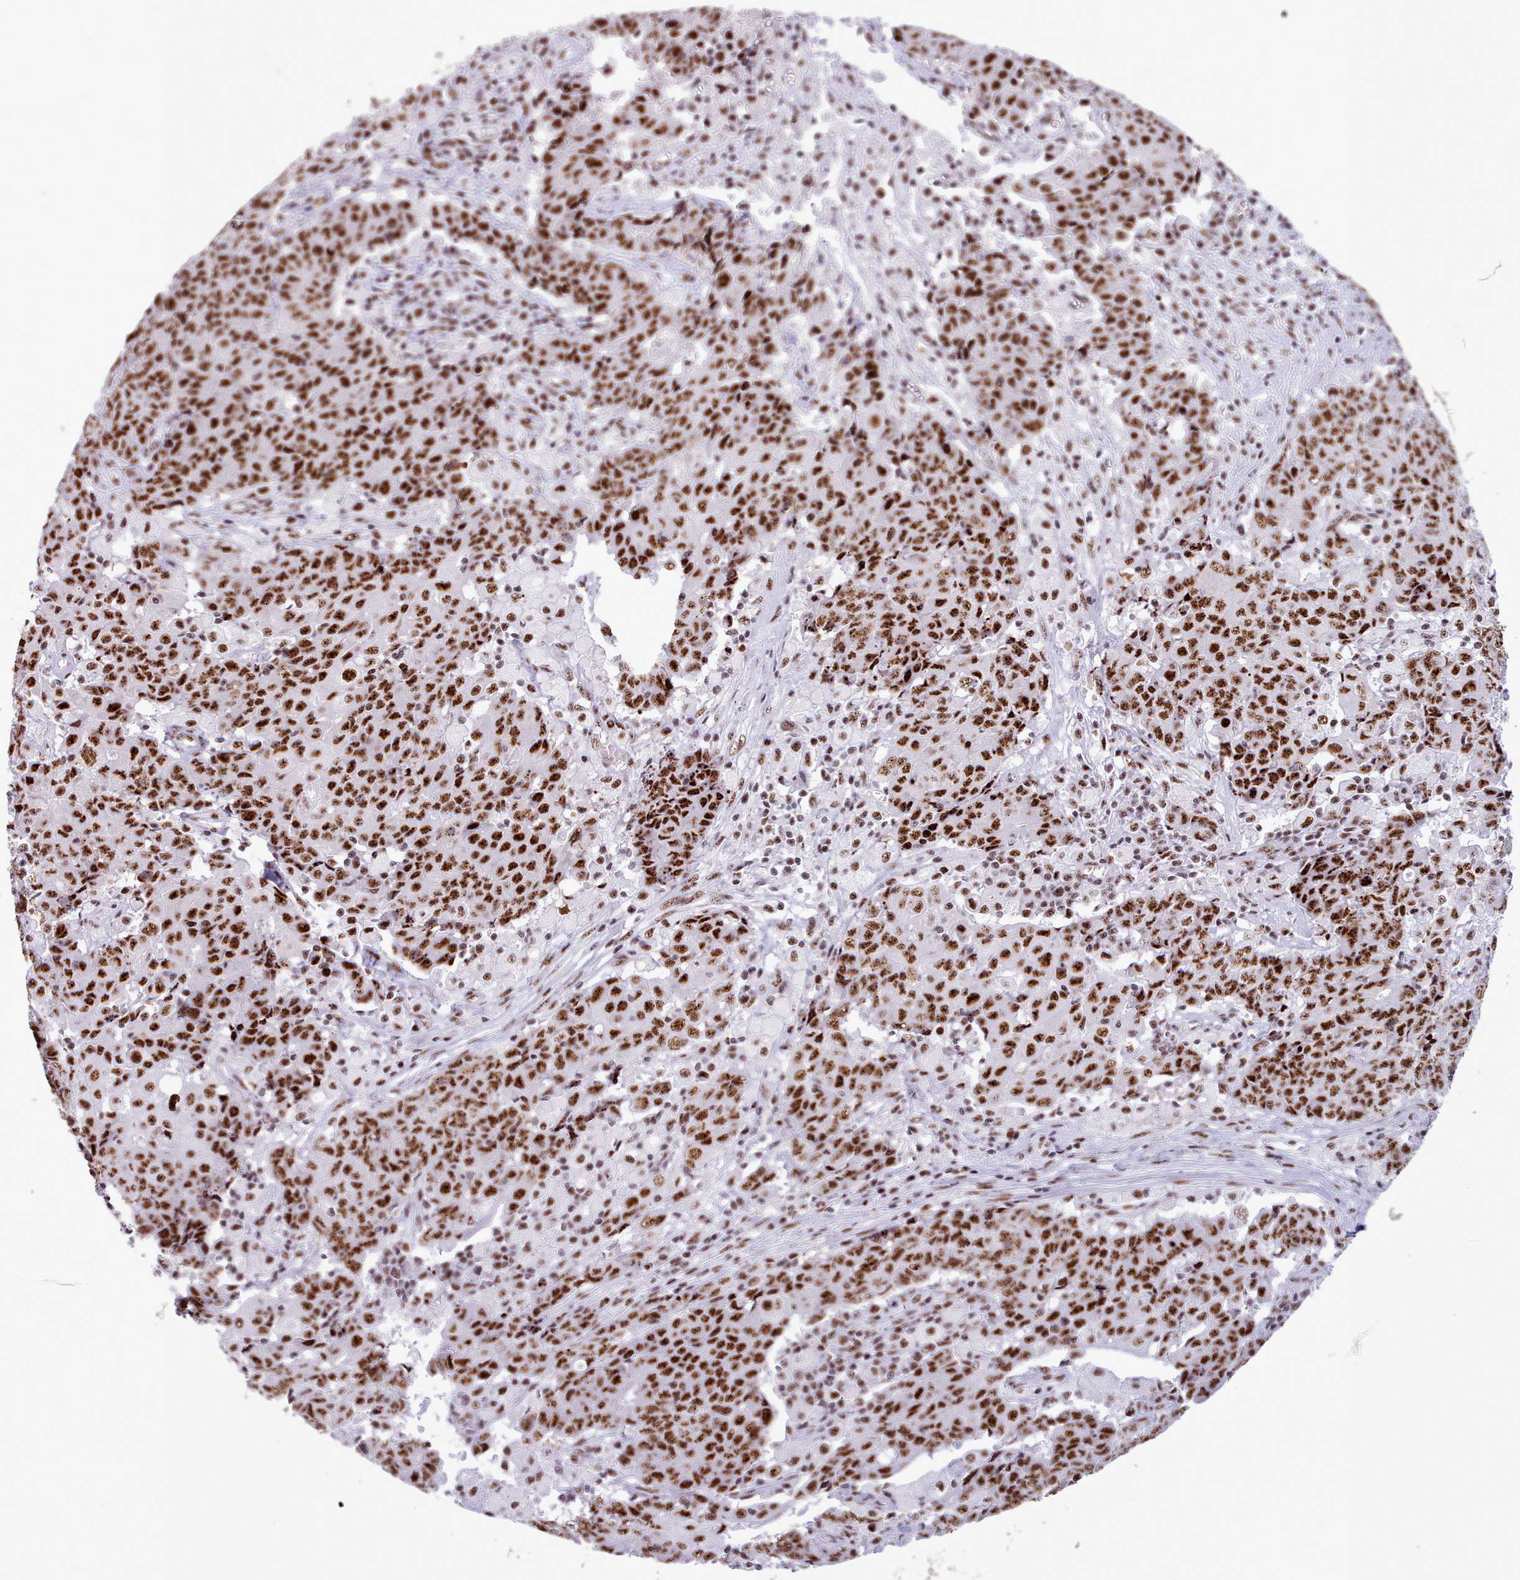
{"staining": {"intensity": "strong", "quantity": ">75%", "location": "nuclear"}, "tissue": "ovarian cancer", "cell_type": "Tumor cells", "image_type": "cancer", "snomed": [{"axis": "morphology", "description": "Carcinoma, endometroid"}, {"axis": "topography", "description": "Ovary"}], "caption": "Endometroid carcinoma (ovarian) was stained to show a protein in brown. There is high levels of strong nuclear staining in approximately >75% of tumor cells.", "gene": "TMEM35B", "patient": {"sex": "female", "age": 42}}